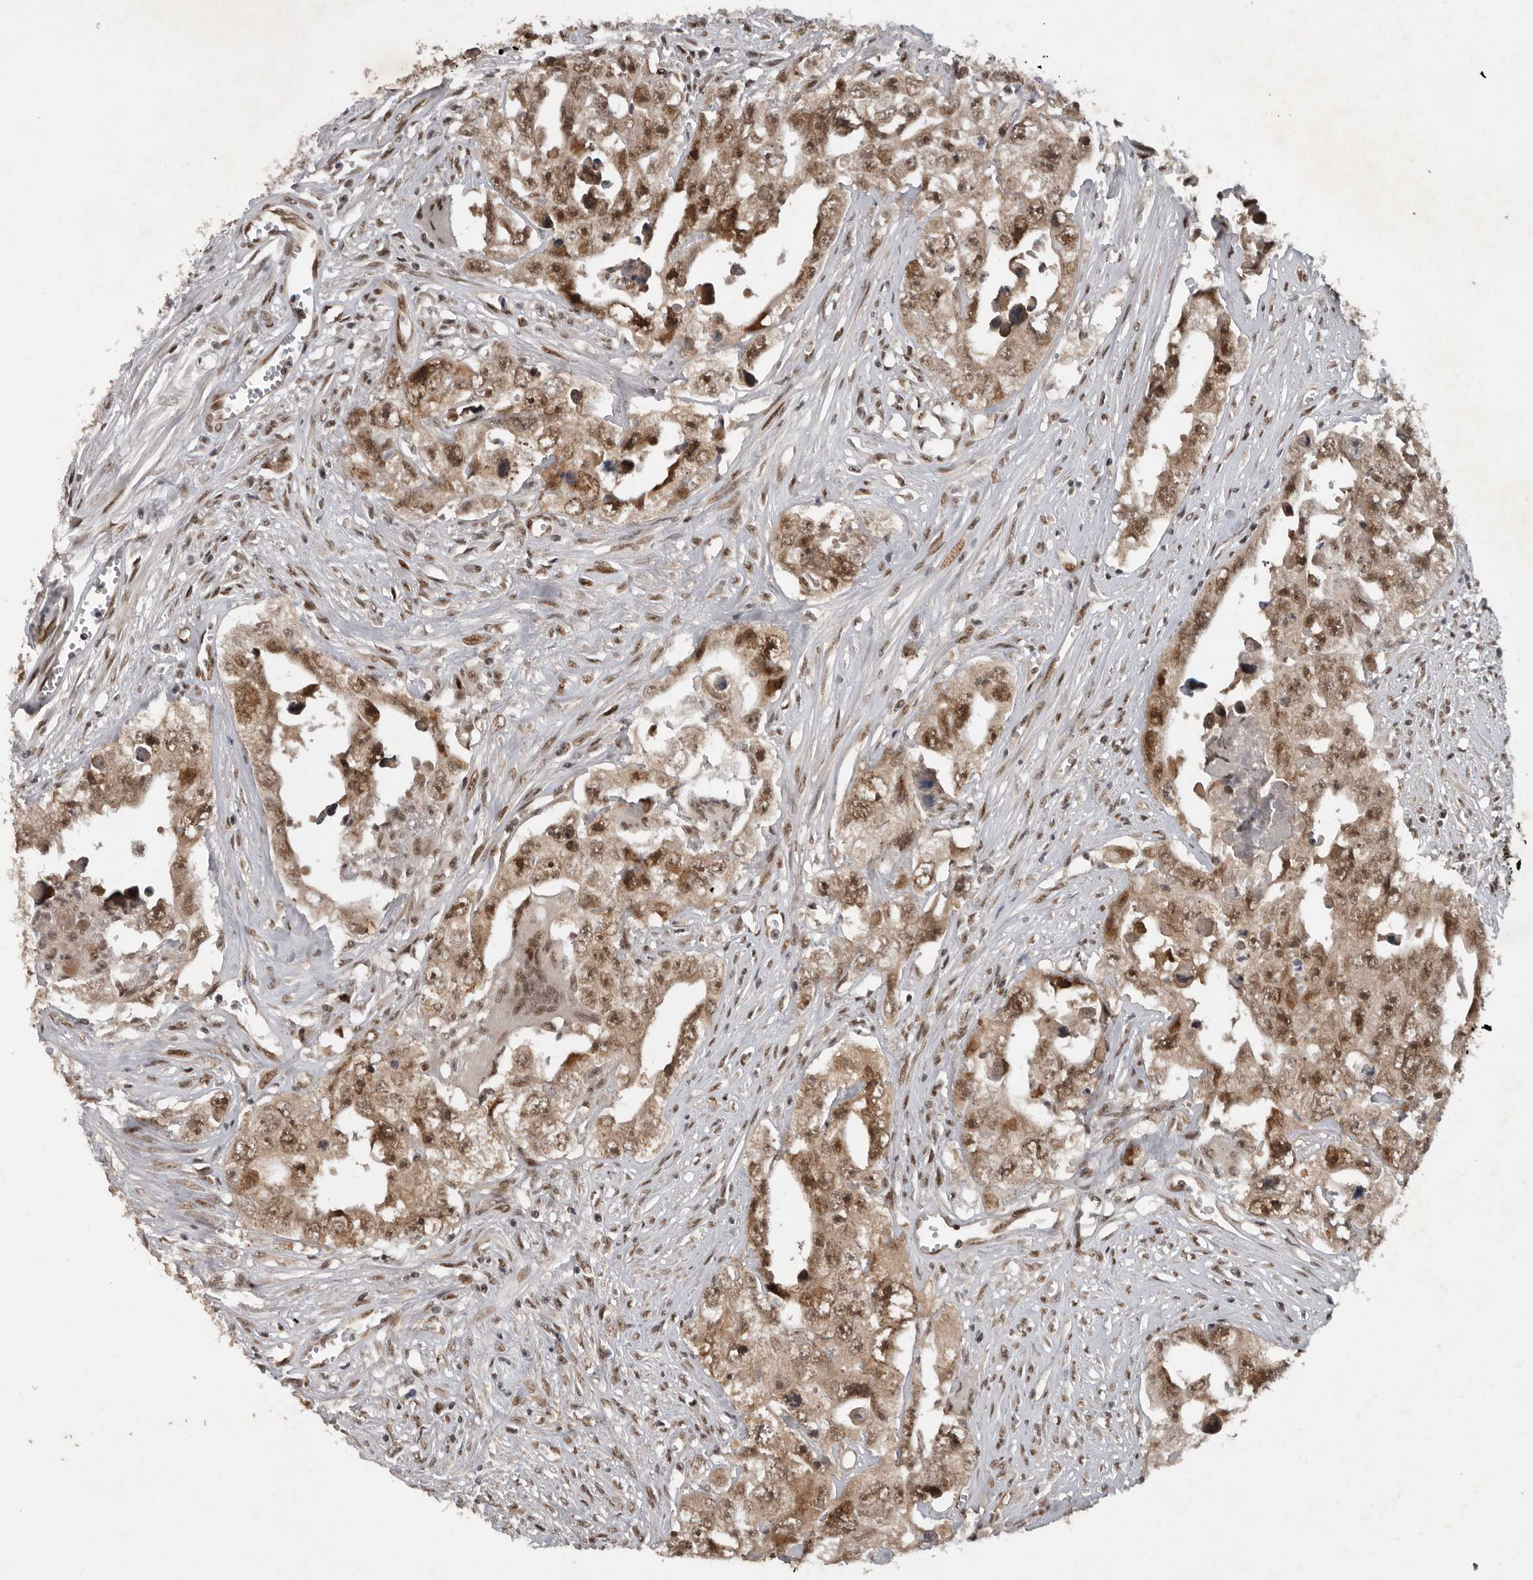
{"staining": {"intensity": "moderate", "quantity": ">75%", "location": "cytoplasmic/membranous,nuclear"}, "tissue": "testis cancer", "cell_type": "Tumor cells", "image_type": "cancer", "snomed": [{"axis": "morphology", "description": "Seminoma, NOS"}, {"axis": "morphology", "description": "Carcinoma, Embryonal, NOS"}, {"axis": "topography", "description": "Testis"}], "caption": "Protein expression analysis of human testis cancer reveals moderate cytoplasmic/membranous and nuclear staining in about >75% of tumor cells. The staining was performed using DAB (3,3'-diaminobenzidine) to visualize the protein expression in brown, while the nuclei were stained in blue with hematoxylin (Magnification: 20x).", "gene": "CDC27", "patient": {"sex": "male", "age": 43}}